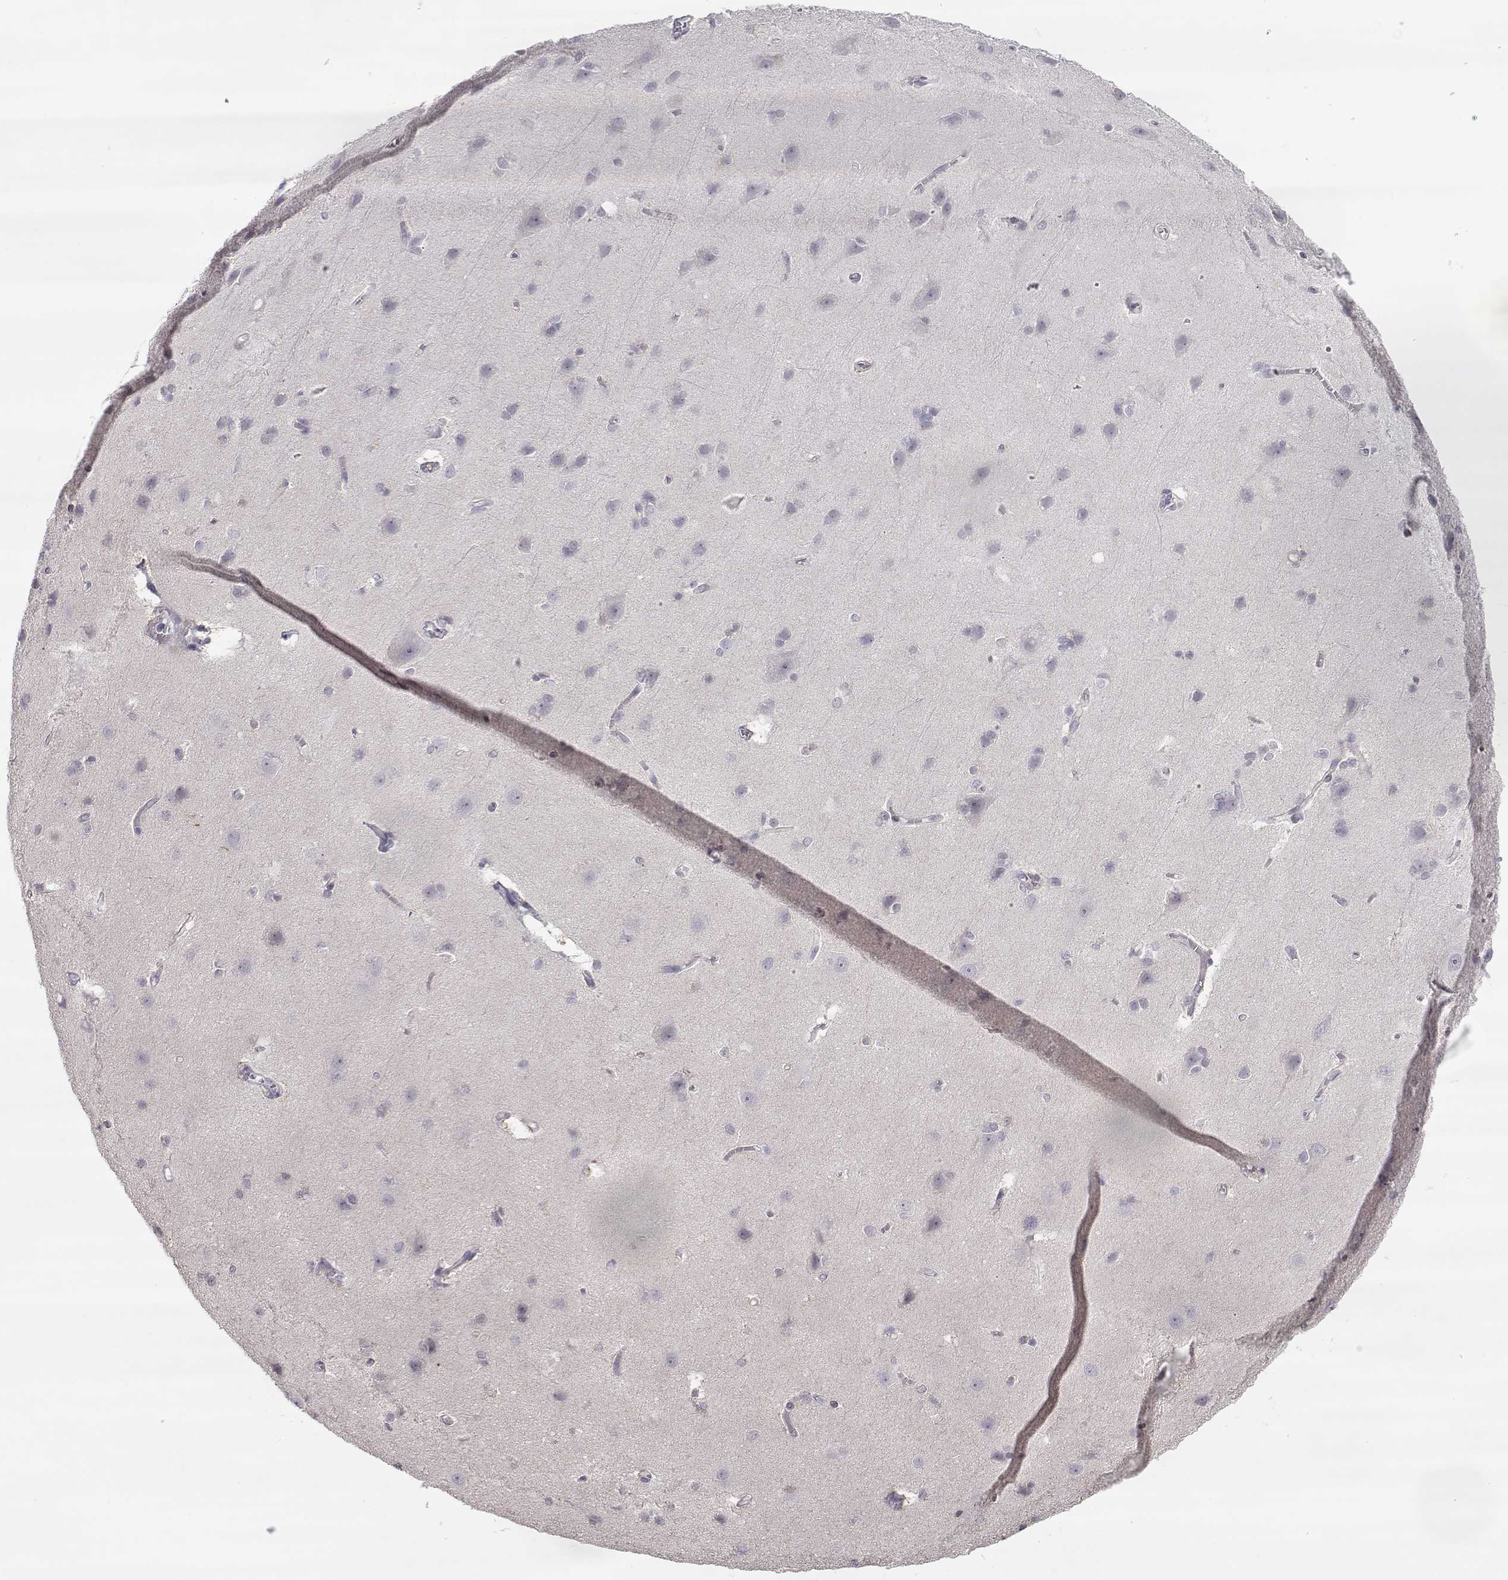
{"staining": {"intensity": "negative", "quantity": "none", "location": "none"}, "tissue": "cerebral cortex", "cell_type": "Endothelial cells", "image_type": "normal", "snomed": [{"axis": "morphology", "description": "Normal tissue, NOS"}, {"axis": "topography", "description": "Cerebral cortex"}], "caption": "Image shows no protein positivity in endothelial cells of normal cerebral cortex.", "gene": "NPVF", "patient": {"sex": "male", "age": 37}}